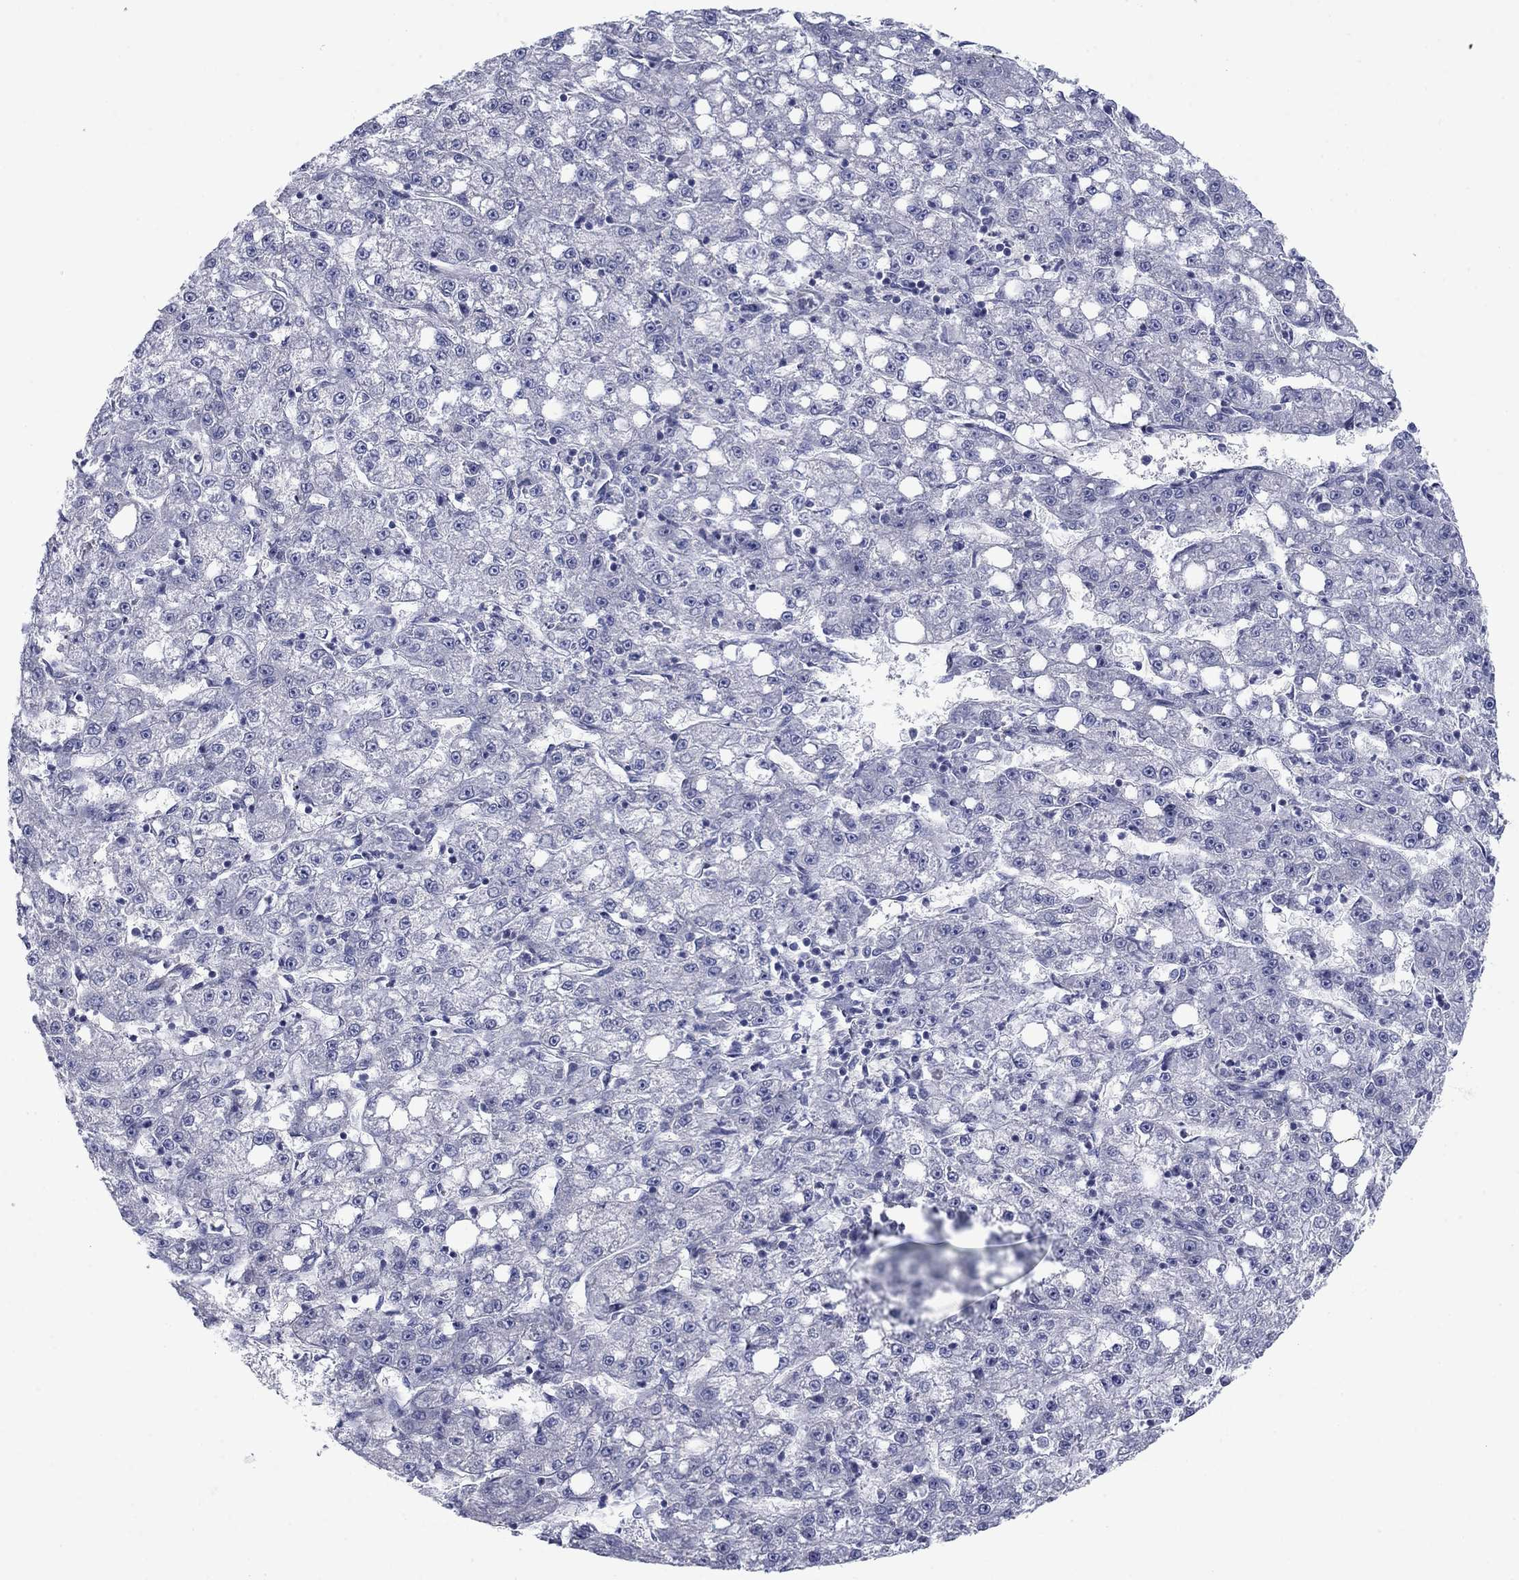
{"staining": {"intensity": "negative", "quantity": "none", "location": "none"}, "tissue": "liver cancer", "cell_type": "Tumor cells", "image_type": "cancer", "snomed": [{"axis": "morphology", "description": "Carcinoma, Hepatocellular, NOS"}, {"axis": "topography", "description": "Liver"}], "caption": "The image exhibits no staining of tumor cells in liver cancer.", "gene": "FXR1", "patient": {"sex": "female", "age": 65}}